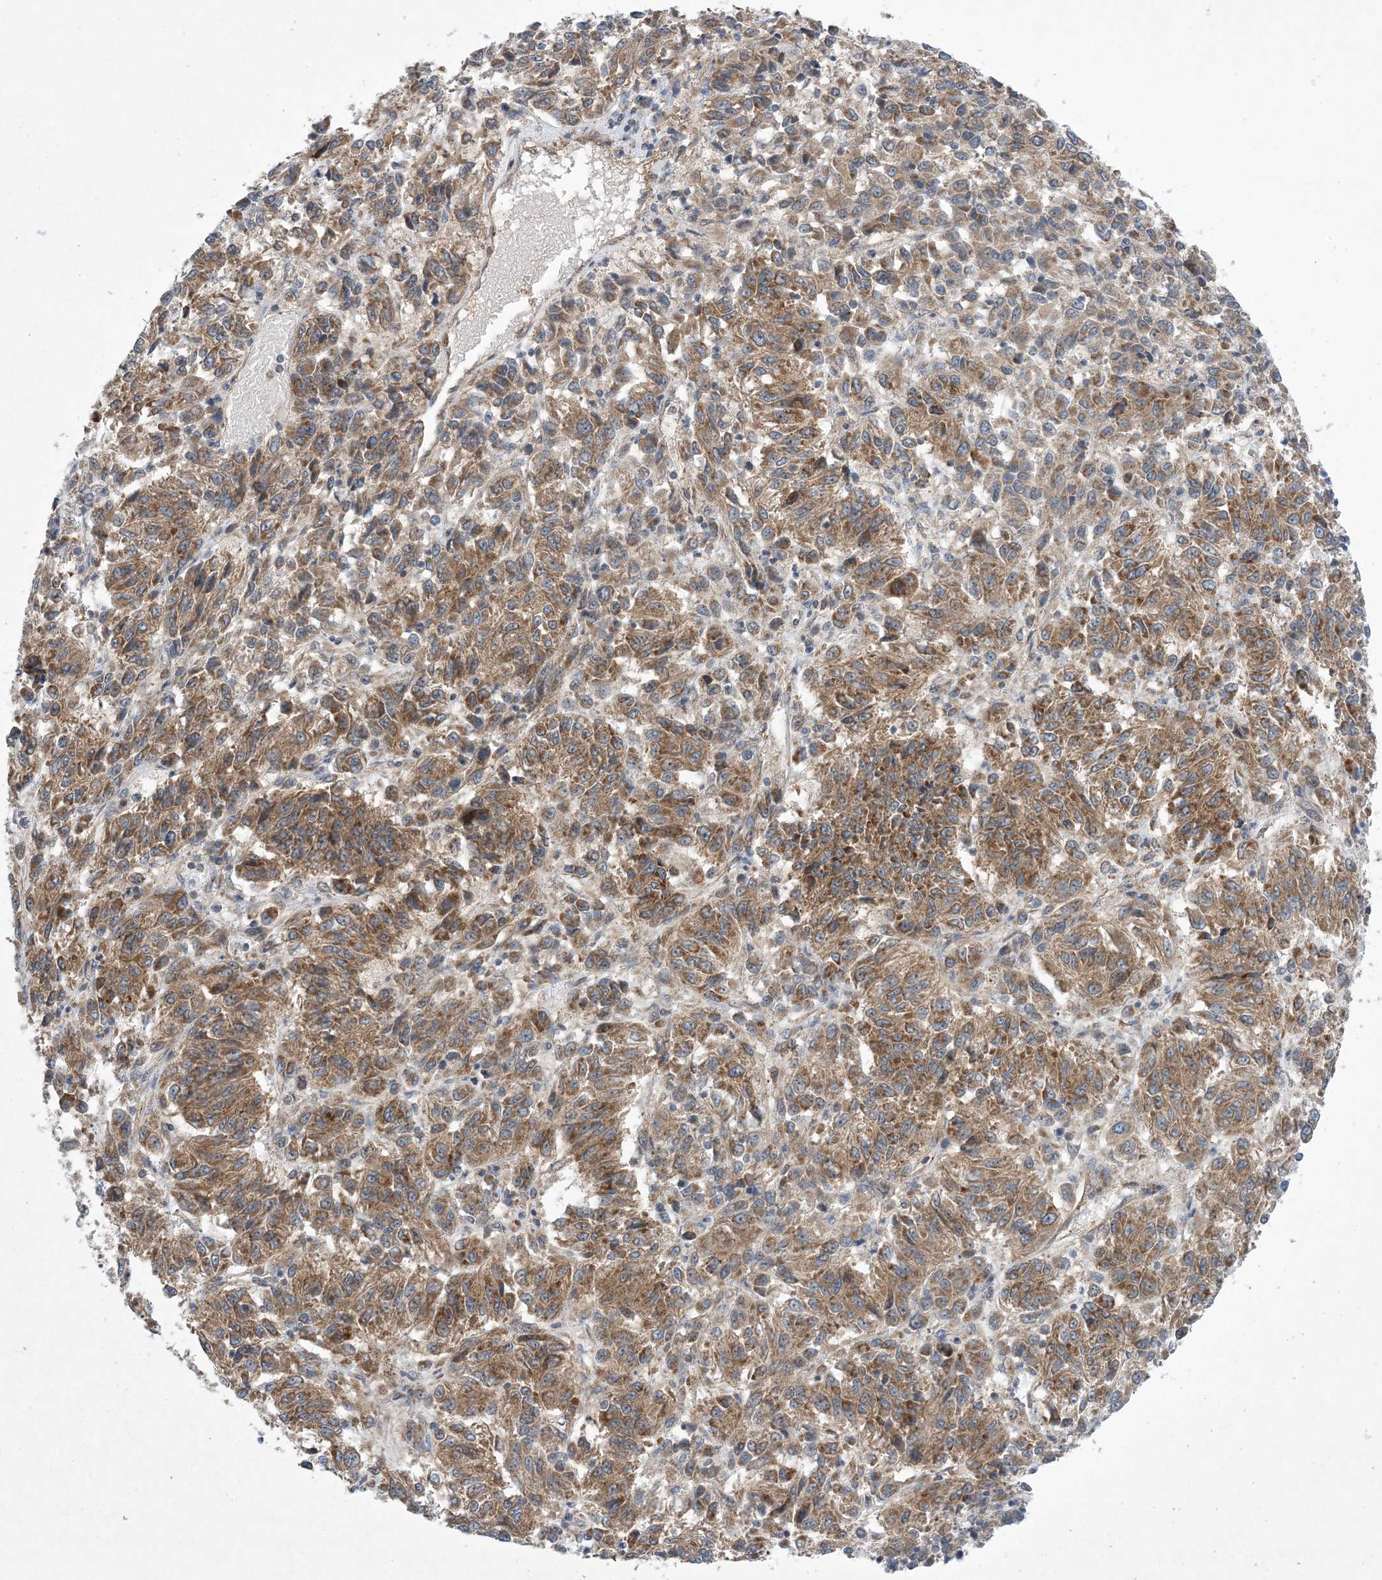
{"staining": {"intensity": "moderate", "quantity": ">75%", "location": "cytoplasmic/membranous"}, "tissue": "melanoma", "cell_type": "Tumor cells", "image_type": "cancer", "snomed": [{"axis": "morphology", "description": "Malignant melanoma, Metastatic site"}, {"axis": "topography", "description": "Lung"}], "caption": "Tumor cells display moderate cytoplasmic/membranous staining in approximately >75% of cells in melanoma.", "gene": "EHBP1", "patient": {"sex": "male", "age": 64}}